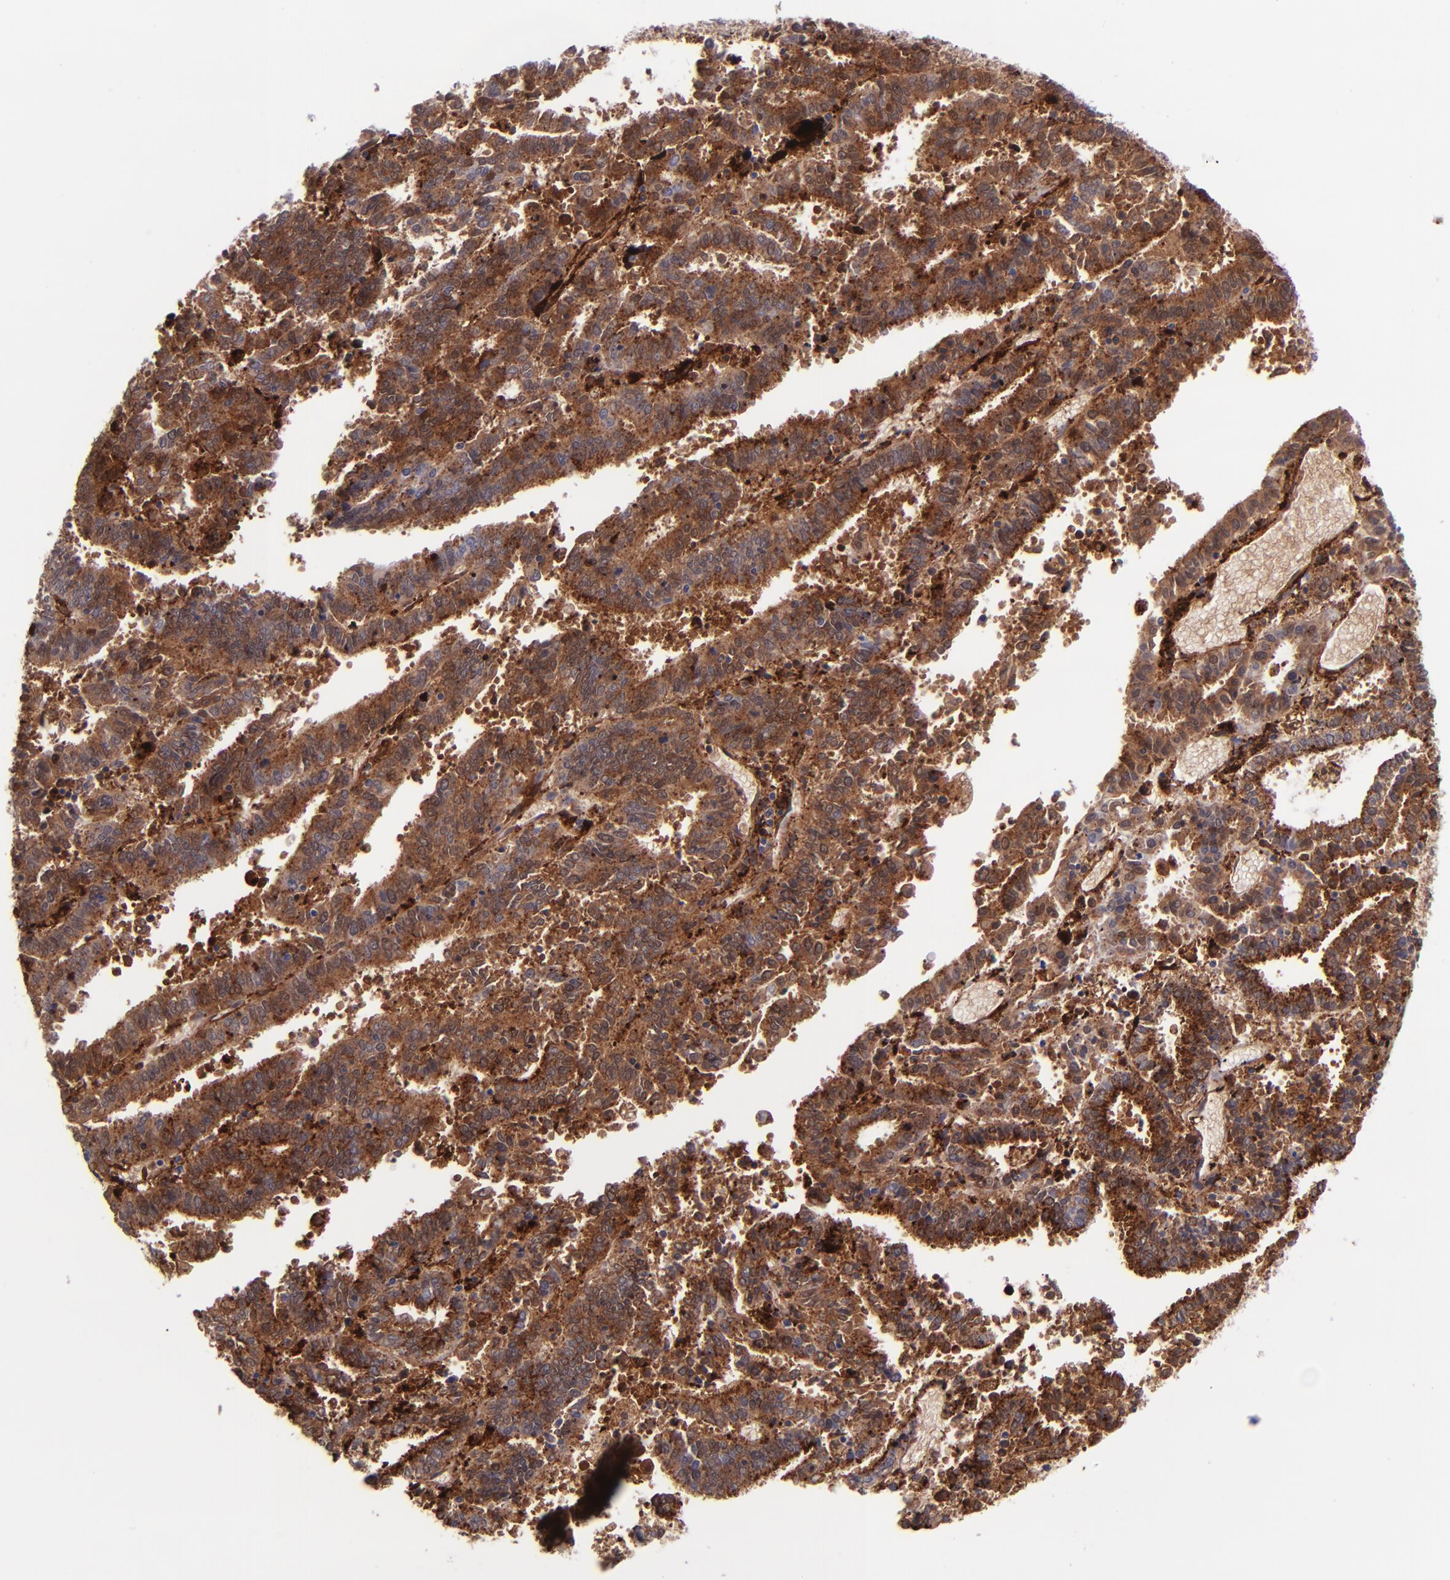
{"staining": {"intensity": "moderate", "quantity": ">75%", "location": "cytoplasmic/membranous"}, "tissue": "endometrial cancer", "cell_type": "Tumor cells", "image_type": "cancer", "snomed": [{"axis": "morphology", "description": "Adenocarcinoma, NOS"}, {"axis": "topography", "description": "Uterus"}], "caption": "About >75% of tumor cells in human endometrial cancer (adenocarcinoma) demonstrate moderate cytoplasmic/membranous protein staining as visualized by brown immunohistochemical staining.", "gene": "LGALS1", "patient": {"sex": "female", "age": 83}}